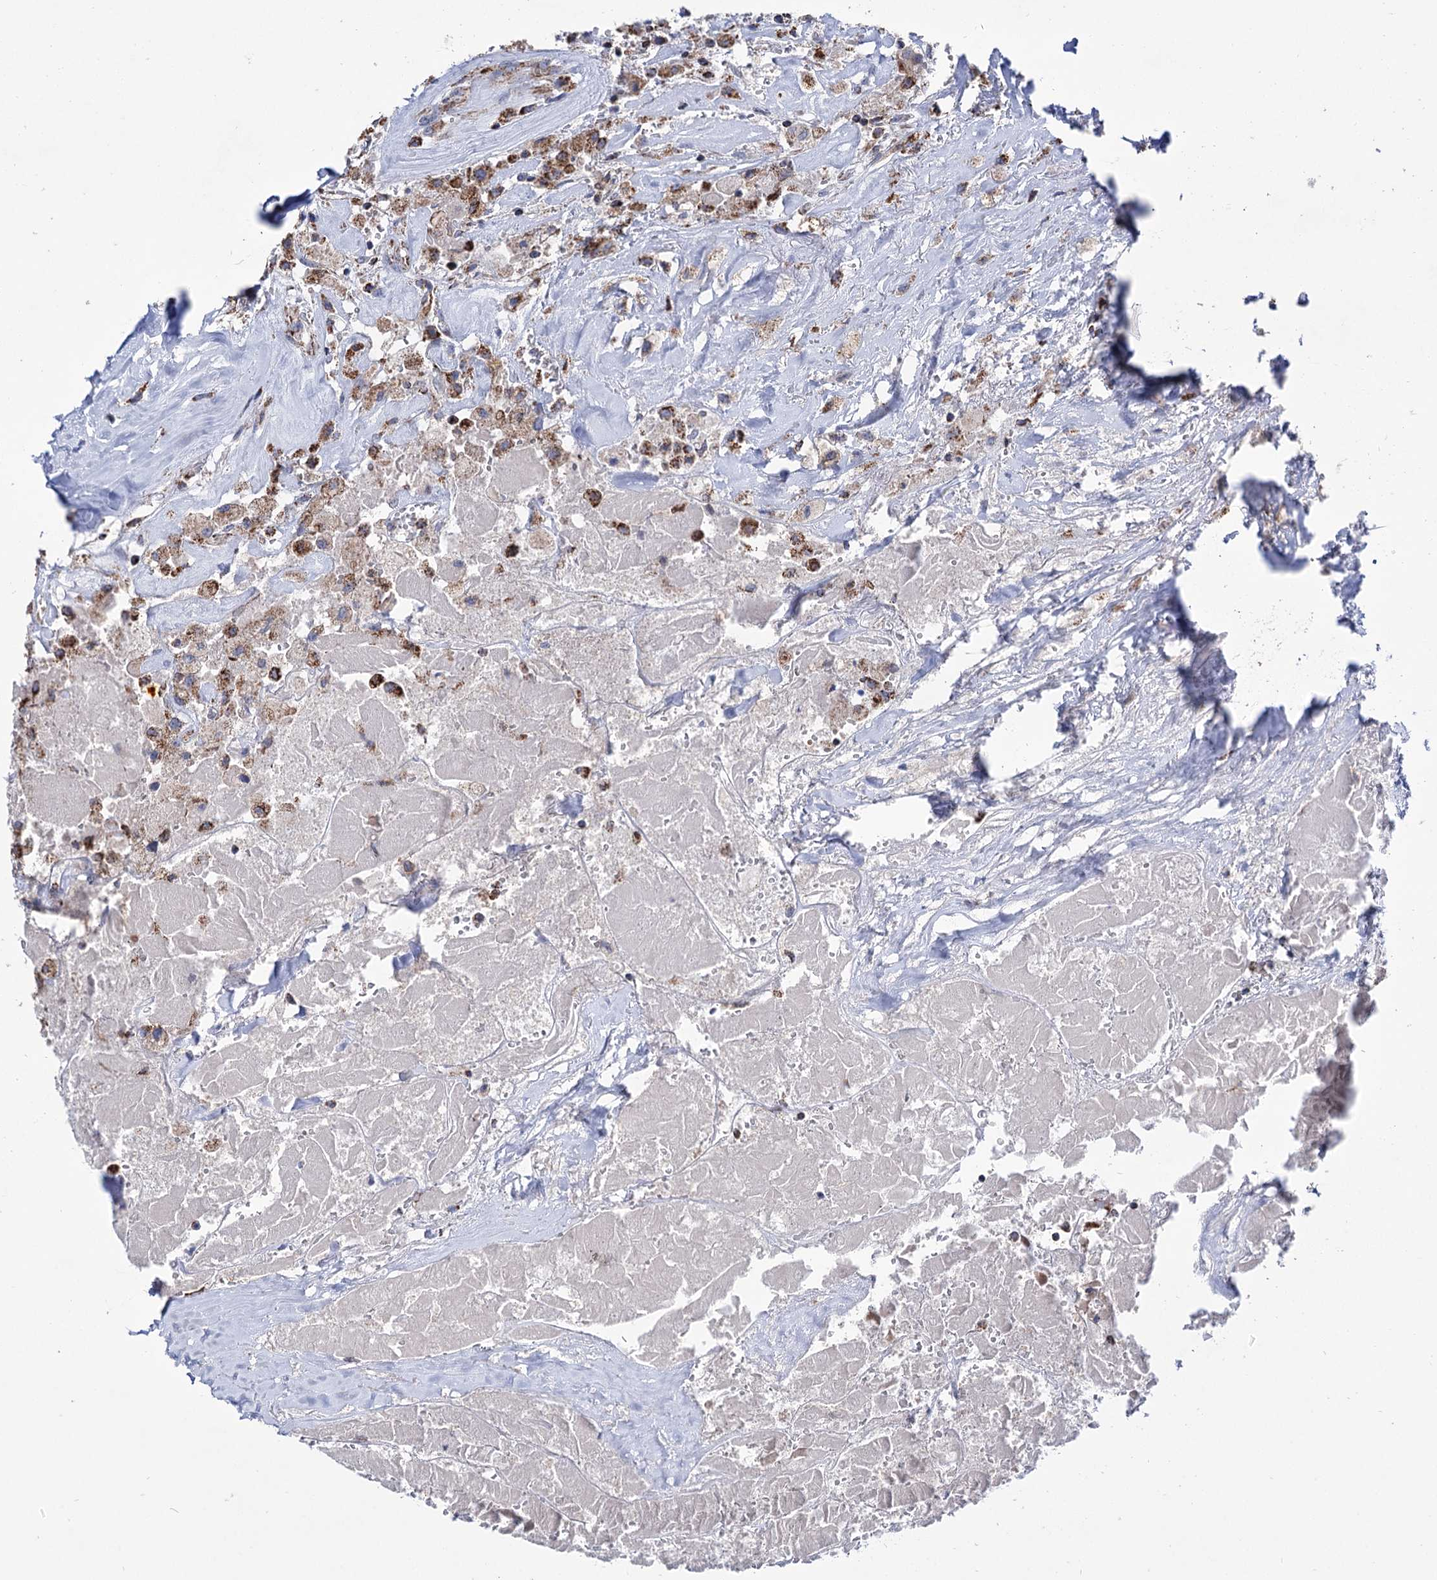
{"staining": {"intensity": "moderate", "quantity": ">75%", "location": "cytoplasmic/membranous"}, "tissue": "thyroid cancer", "cell_type": "Tumor cells", "image_type": "cancer", "snomed": [{"axis": "morphology", "description": "Papillary adenocarcinoma, NOS"}, {"axis": "topography", "description": "Thyroid gland"}], "caption": "IHC histopathology image of thyroid cancer (papillary adenocarcinoma) stained for a protein (brown), which demonstrates medium levels of moderate cytoplasmic/membranous staining in approximately >75% of tumor cells.", "gene": "ABHD10", "patient": {"sex": "female", "age": 59}}